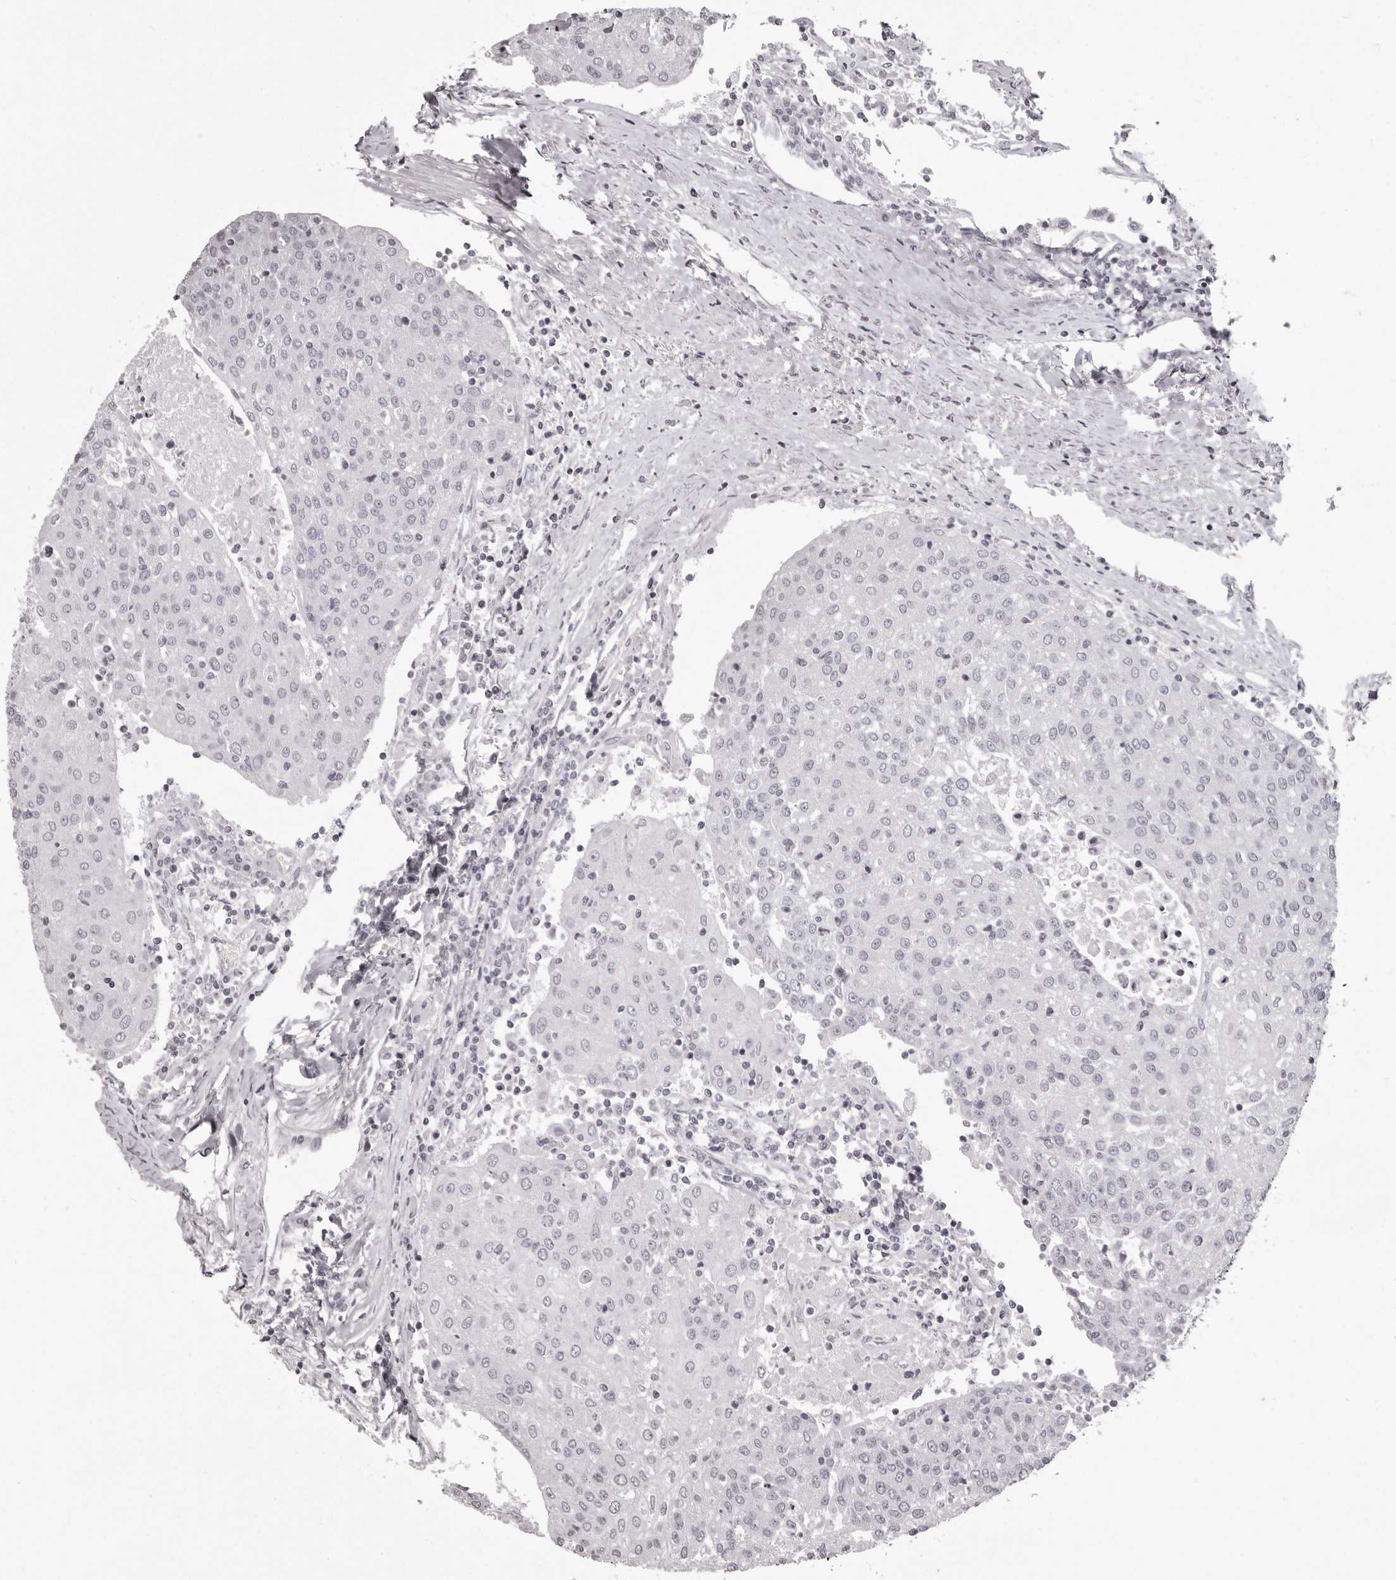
{"staining": {"intensity": "negative", "quantity": "none", "location": "none"}, "tissue": "urothelial cancer", "cell_type": "Tumor cells", "image_type": "cancer", "snomed": [{"axis": "morphology", "description": "Urothelial carcinoma, High grade"}, {"axis": "topography", "description": "Urinary bladder"}], "caption": "Urothelial cancer was stained to show a protein in brown. There is no significant staining in tumor cells. (DAB immunohistochemistry (IHC) visualized using brightfield microscopy, high magnification).", "gene": "C8orf74", "patient": {"sex": "female", "age": 85}}